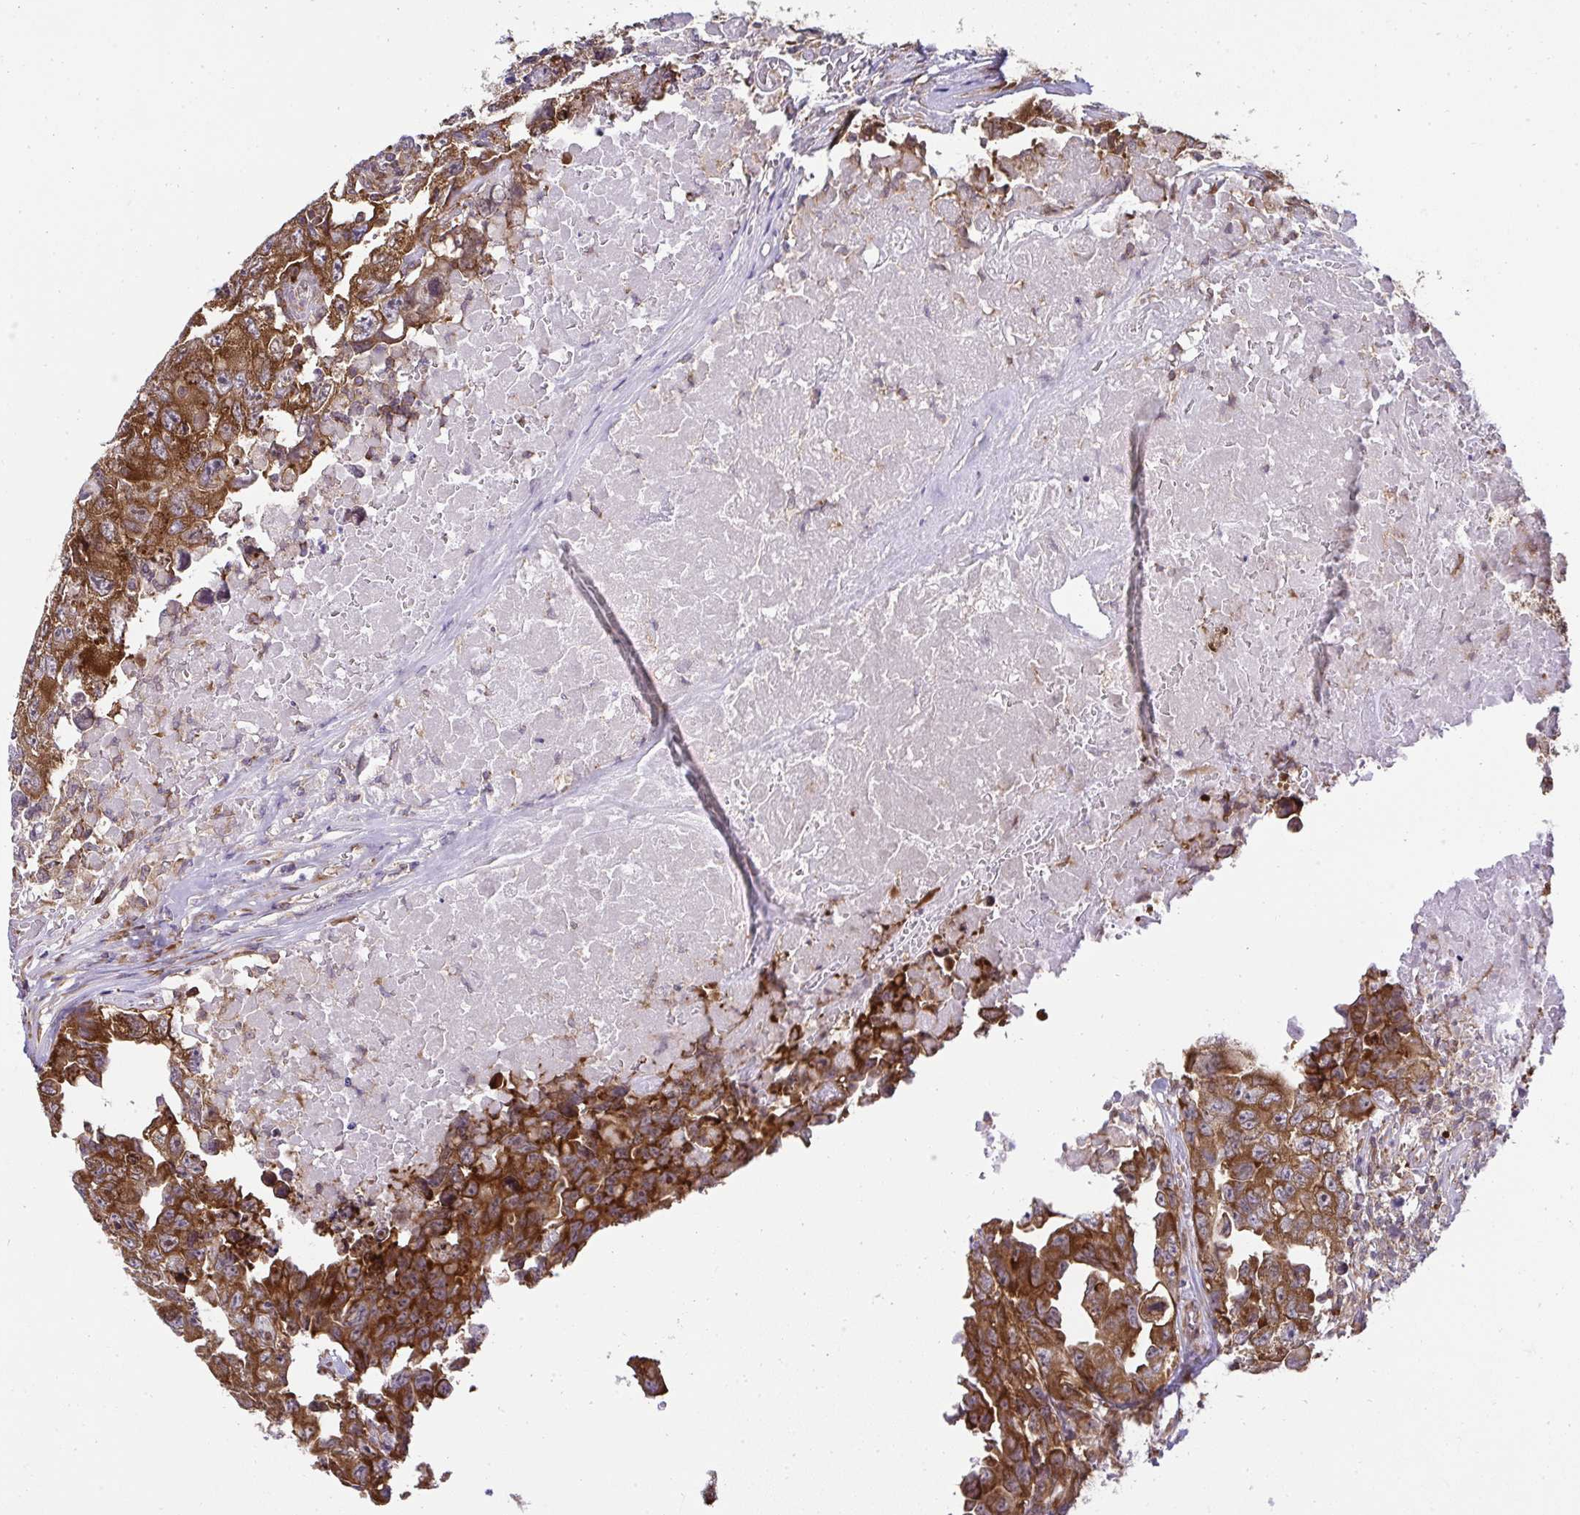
{"staining": {"intensity": "strong", "quantity": ">75%", "location": "cytoplasmic/membranous"}, "tissue": "testis cancer", "cell_type": "Tumor cells", "image_type": "cancer", "snomed": [{"axis": "morphology", "description": "Carcinoma, Embryonal, NOS"}, {"axis": "topography", "description": "Testis"}], "caption": "Immunohistochemistry (IHC) of human testis cancer displays high levels of strong cytoplasmic/membranous staining in approximately >75% of tumor cells.", "gene": "RPS7", "patient": {"sex": "male", "age": 22}}